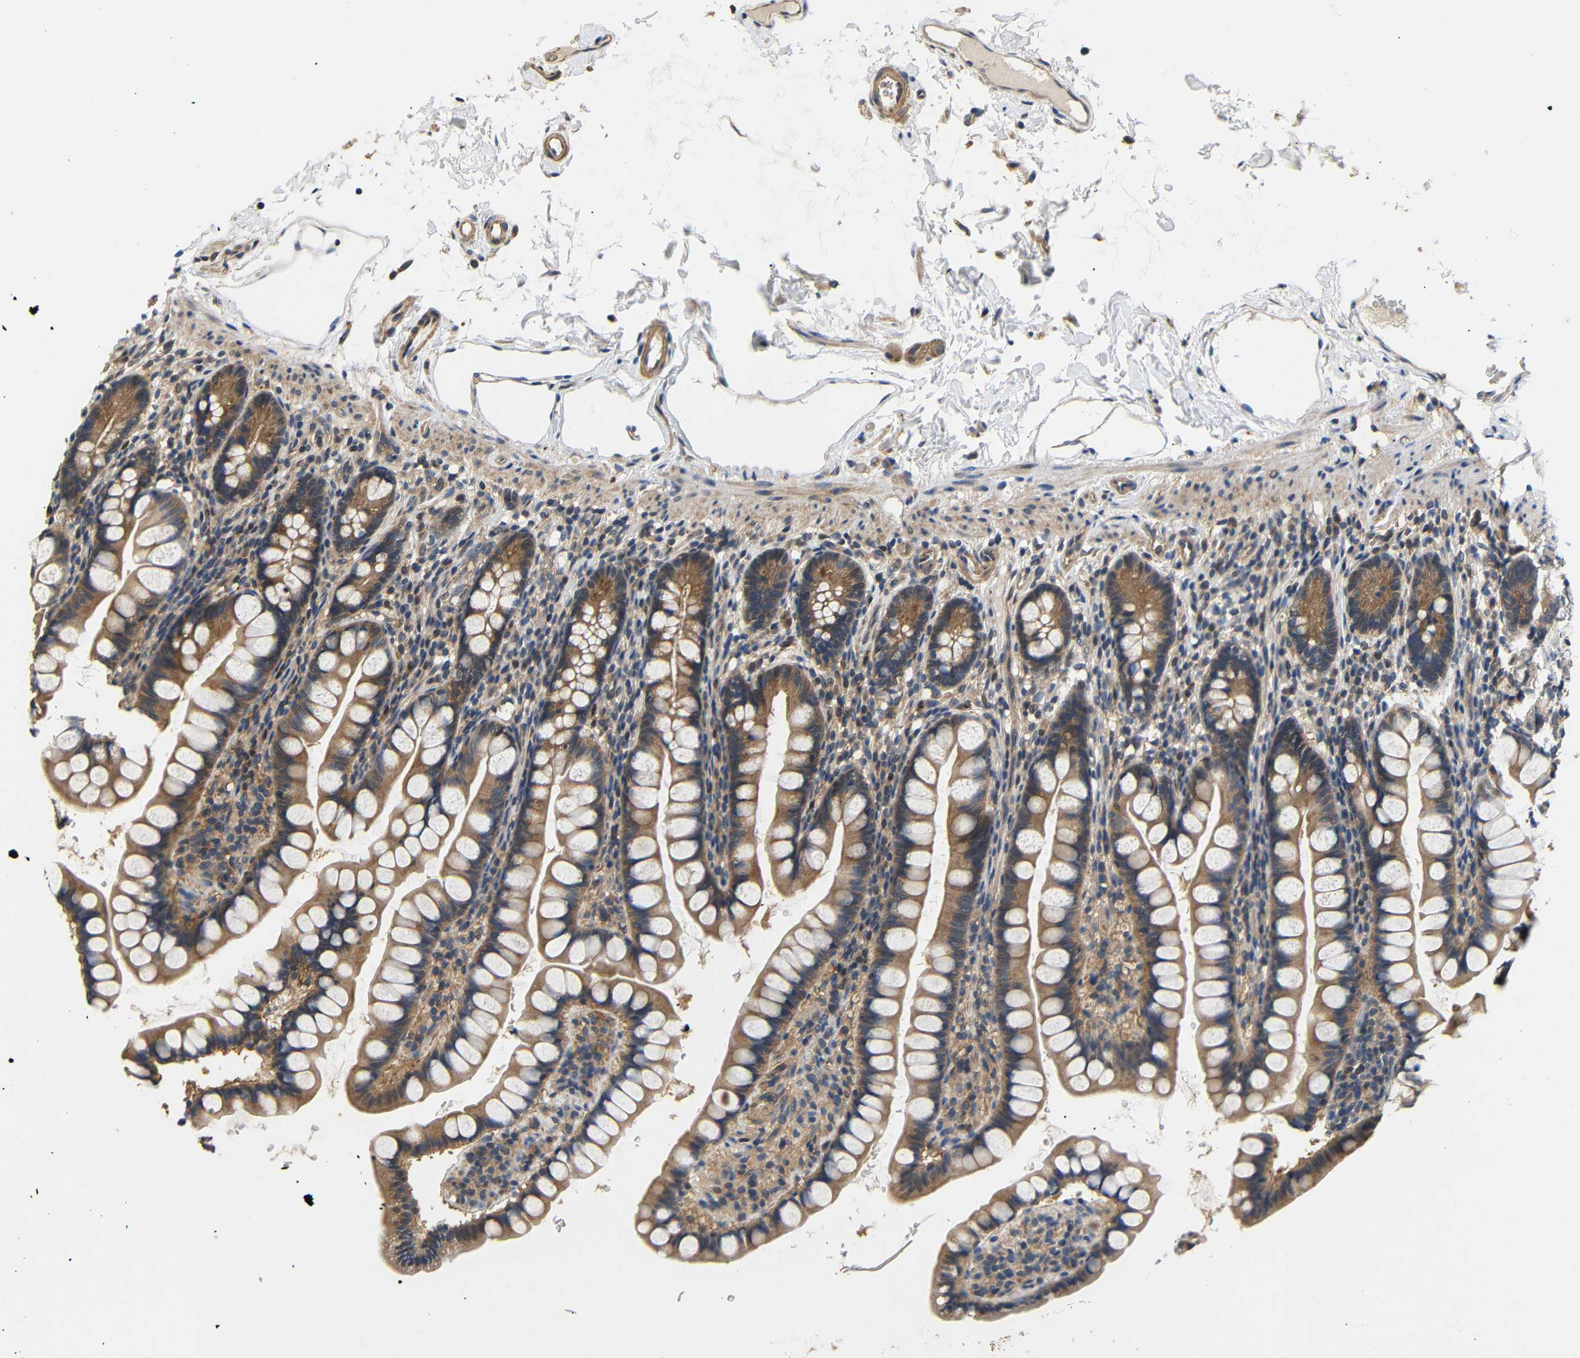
{"staining": {"intensity": "moderate", "quantity": ">75%", "location": "cytoplasmic/membranous"}, "tissue": "small intestine", "cell_type": "Glandular cells", "image_type": "normal", "snomed": [{"axis": "morphology", "description": "Normal tissue, NOS"}, {"axis": "topography", "description": "Small intestine"}], "caption": "A brown stain shows moderate cytoplasmic/membranous expression of a protein in glandular cells of normal human small intestine. (DAB (3,3'-diaminobenzidine) = brown stain, brightfield microscopy at high magnification).", "gene": "DDR1", "patient": {"sex": "female", "age": 84}}